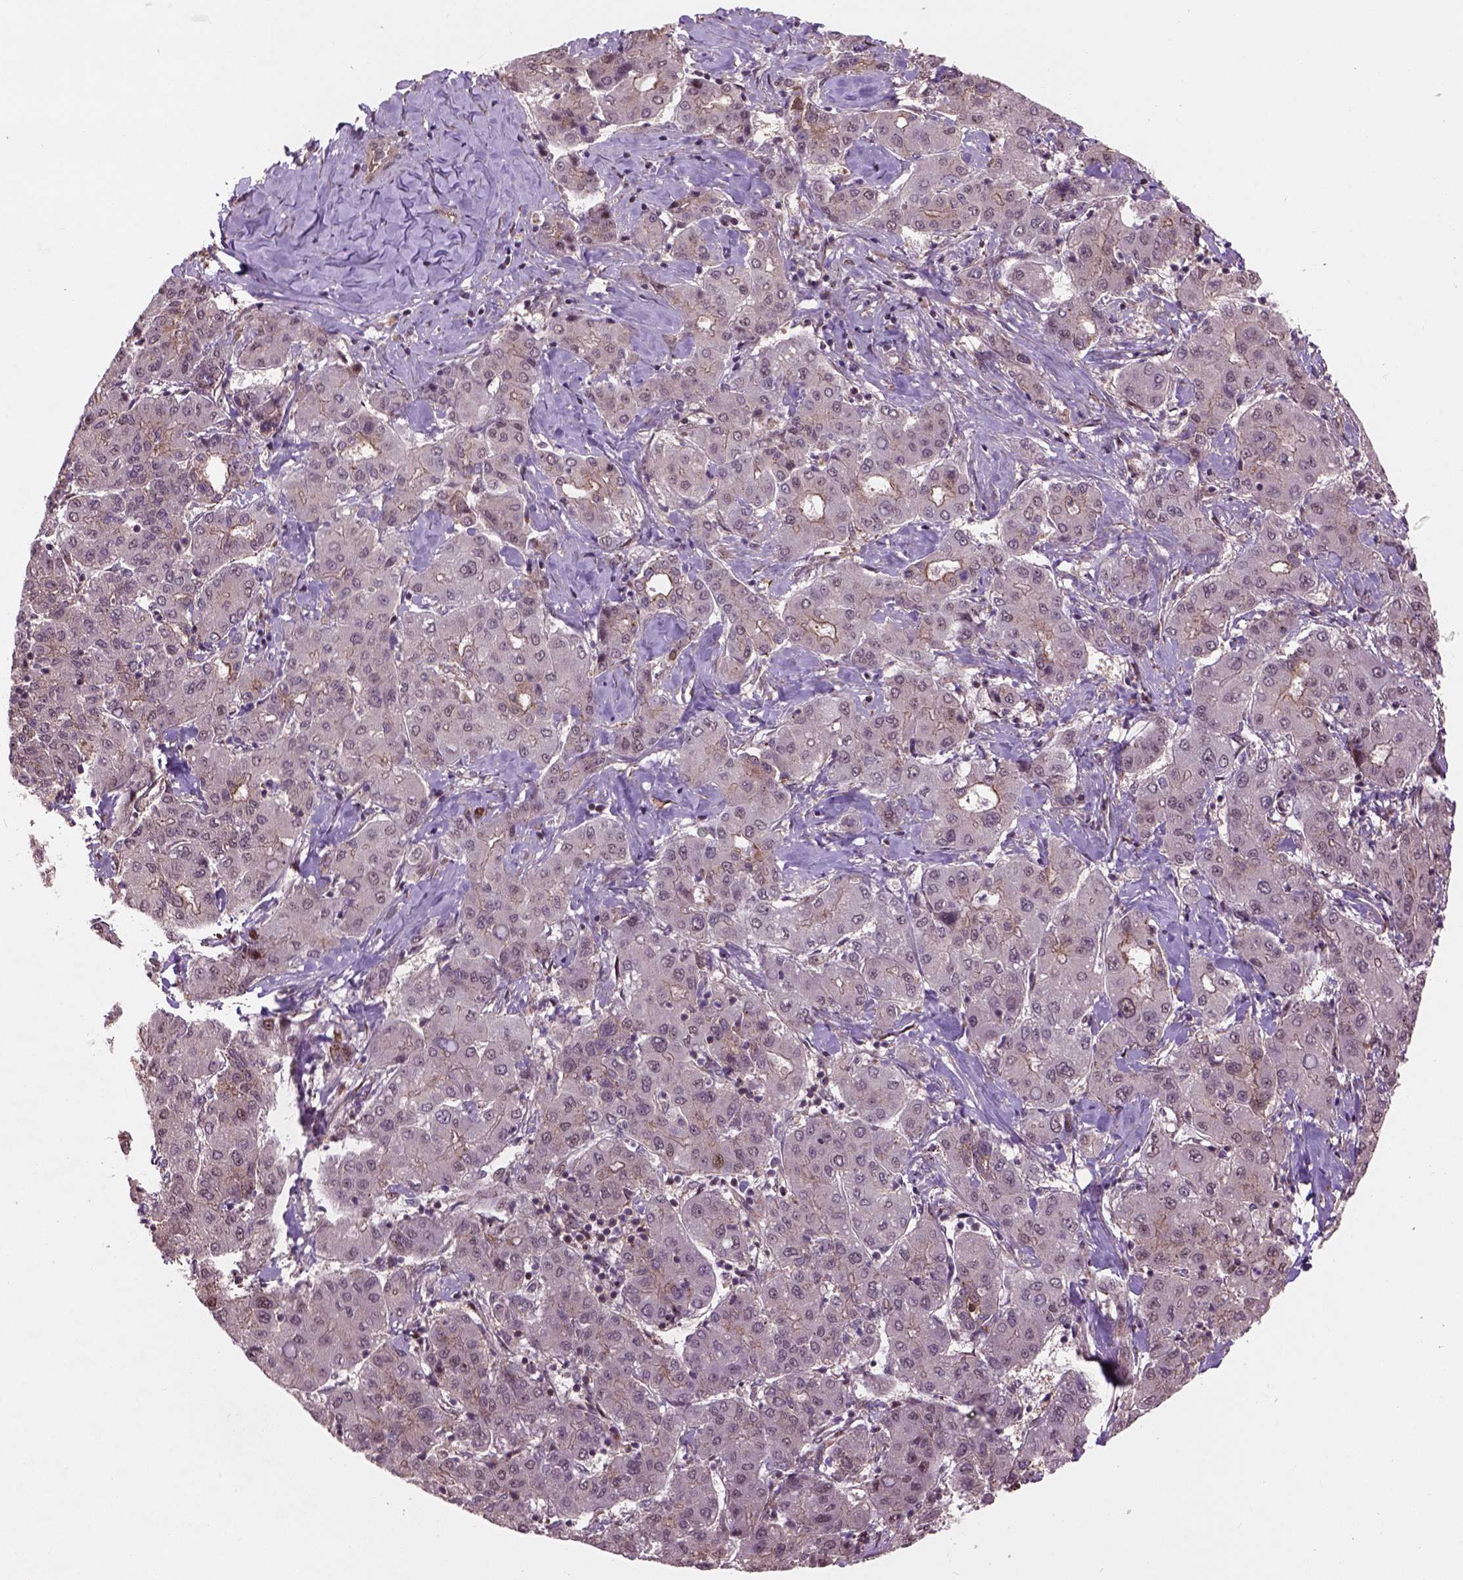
{"staining": {"intensity": "weak", "quantity": ">75%", "location": "cytoplasmic/membranous,nuclear"}, "tissue": "liver cancer", "cell_type": "Tumor cells", "image_type": "cancer", "snomed": [{"axis": "morphology", "description": "Carcinoma, Hepatocellular, NOS"}, {"axis": "topography", "description": "Liver"}], "caption": "Immunohistochemistry (IHC) of human hepatocellular carcinoma (liver) reveals low levels of weak cytoplasmic/membranous and nuclear staining in about >75% of tumor cells. (brown staining indicates protein expression, while blue staining denotes nuclei).", "gene": "PSMD11", "patient": {"sex": "male", "age": 65}}